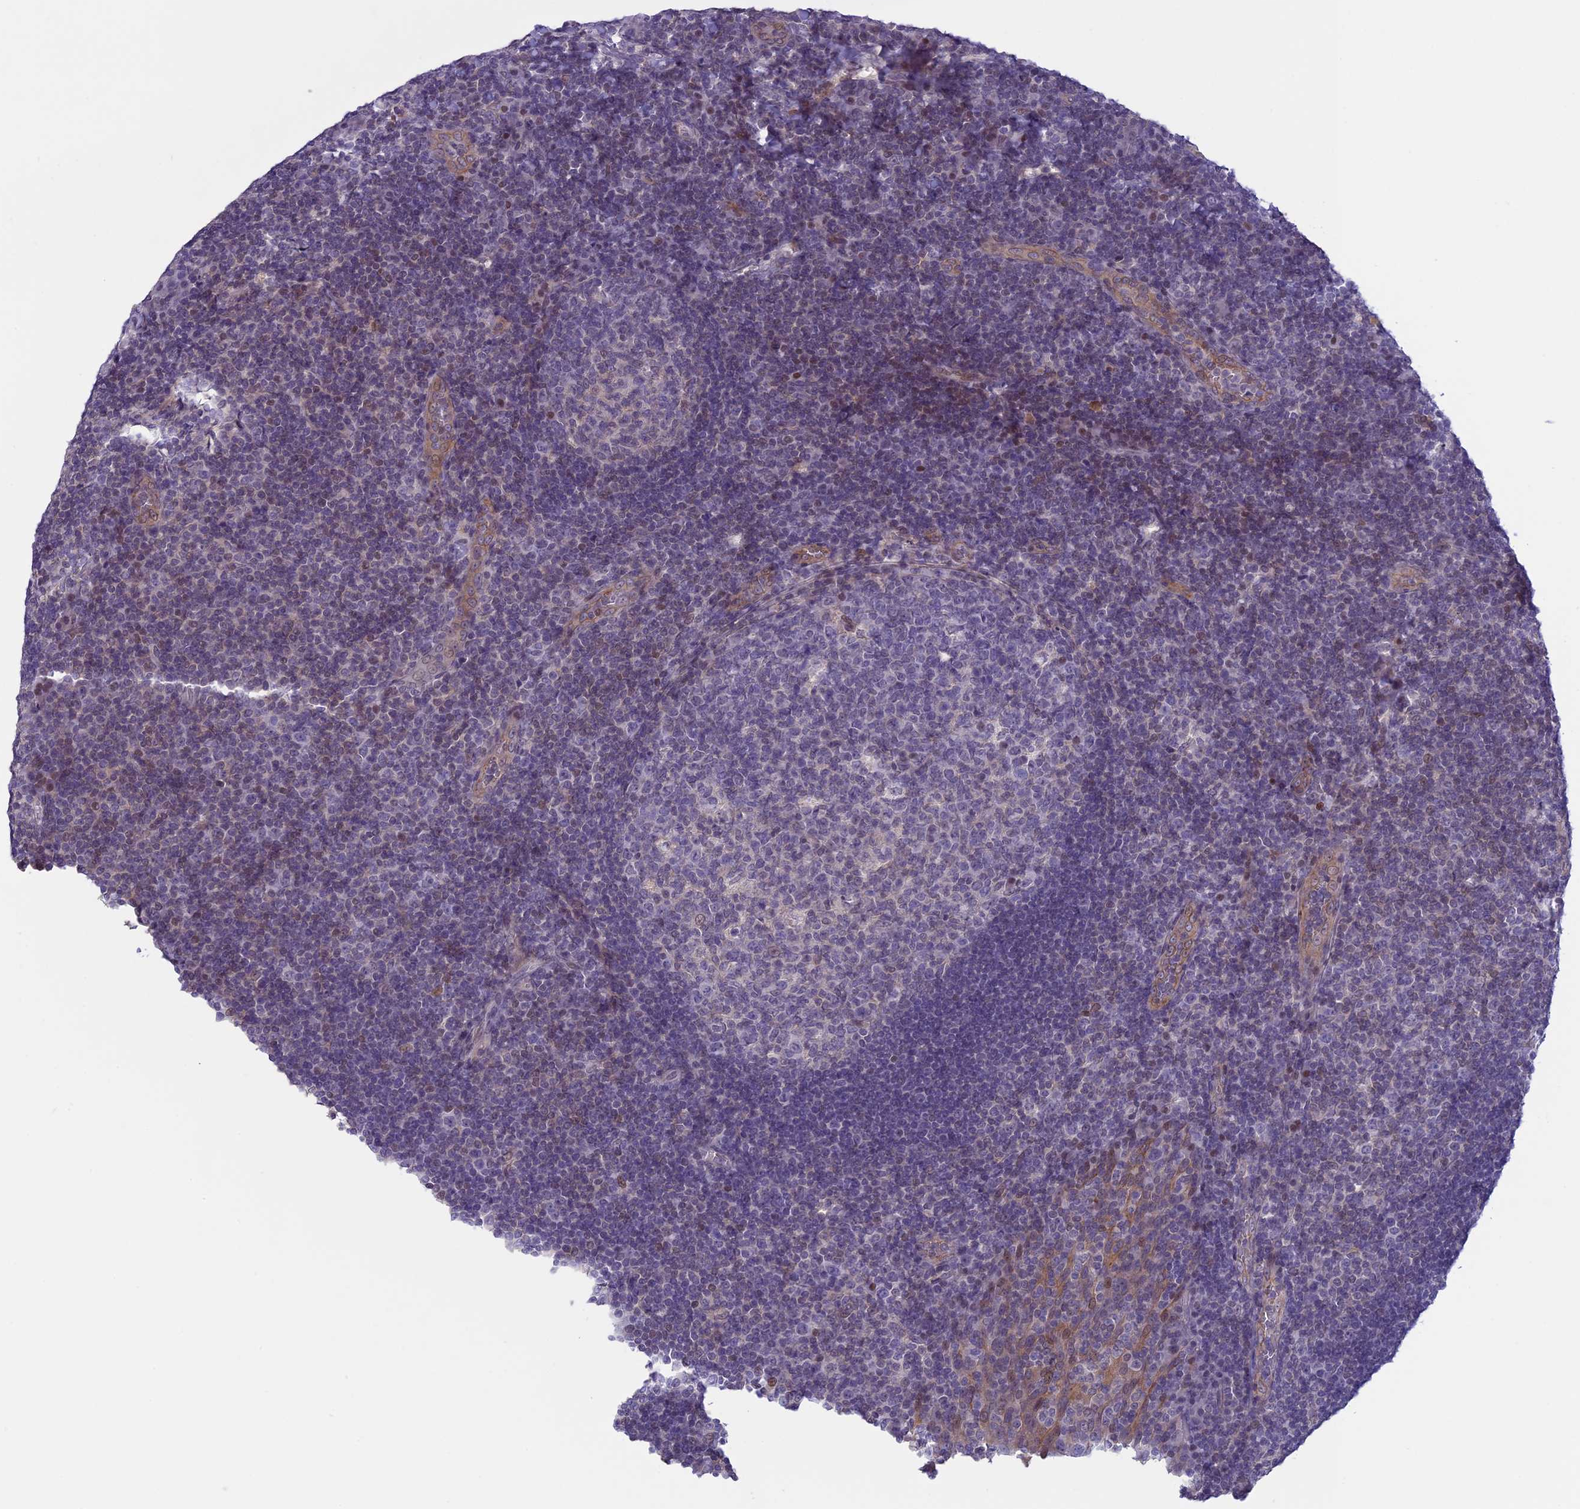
{"staining": {"intensity": "negative", "quantity": "none", "location": "none"}, "tissue": "tonsil", "cell_type": "Germinal center cells", "image_type": "normal", "snomed": [{"axis": "morphology", "description": "Normal tissue, NOS"}, {"axis": "topography", "description": "Tonsil"}], "caption": "Human tonsil stained for a protein using immunohistochemistry (IHC) reveals no staining in germinal center cells.", "gene": "CORO2A", "patient": {"sex": "male", "age": 17}}